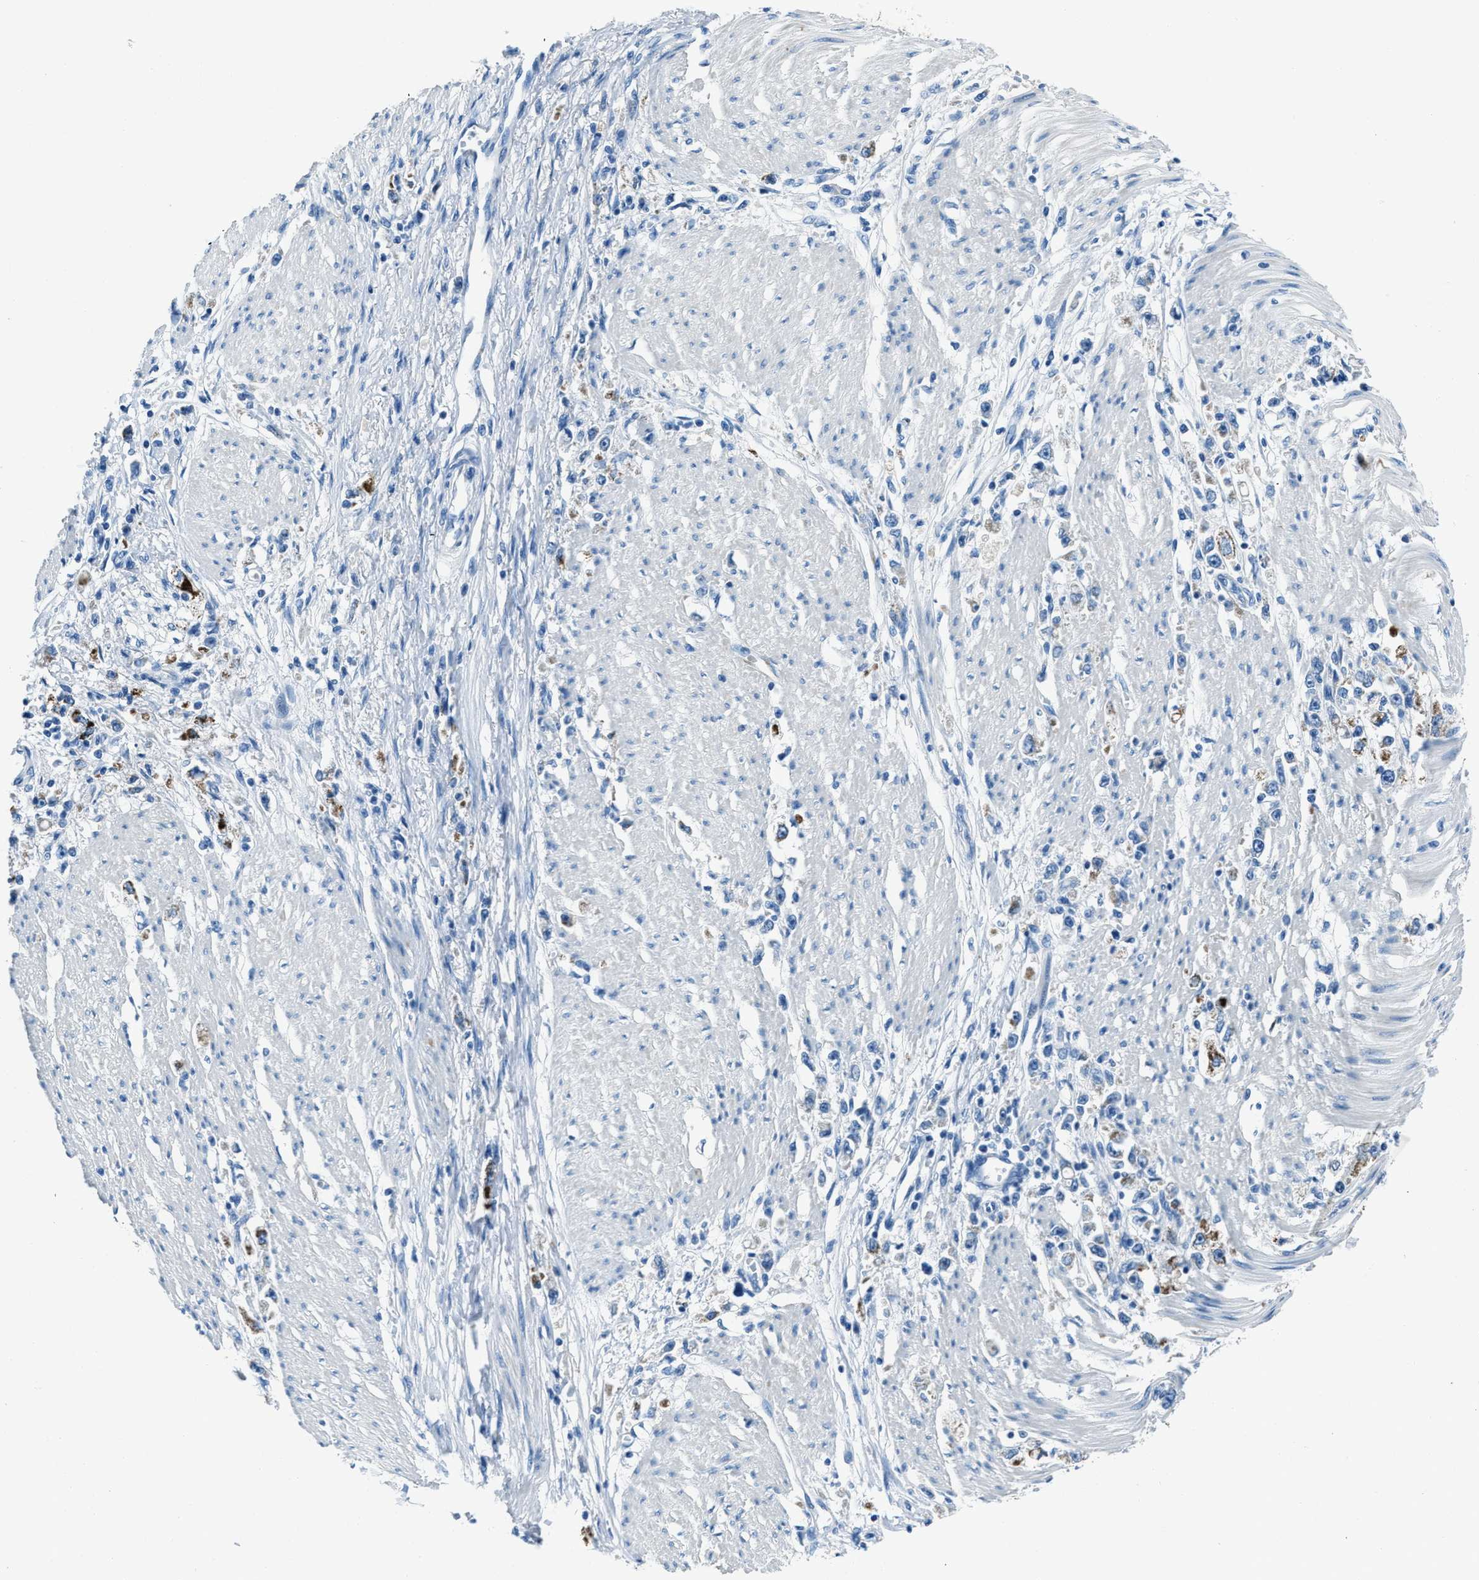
{"staining": {"intensity": "moderate", "quantity": "<25%", "location": "cytoplasmic/membranous"}, "tissue": "stomach cancer", "cell_type": "Tumor cells", "image_type": "cancer", "snomed": [{"axis": "morphology", "description": "Adenocarcinoma, NOS"}, {"axis": "topography", "description": "Stomach"}], "caption": "A brown stain highlights moderate cytoplasmic/membranous positivity of a protein in stomach cancer (adenocarcinoma) tumor cells.", "gene": "AMACR", "patient": {"sex": "female", "age": 59}}